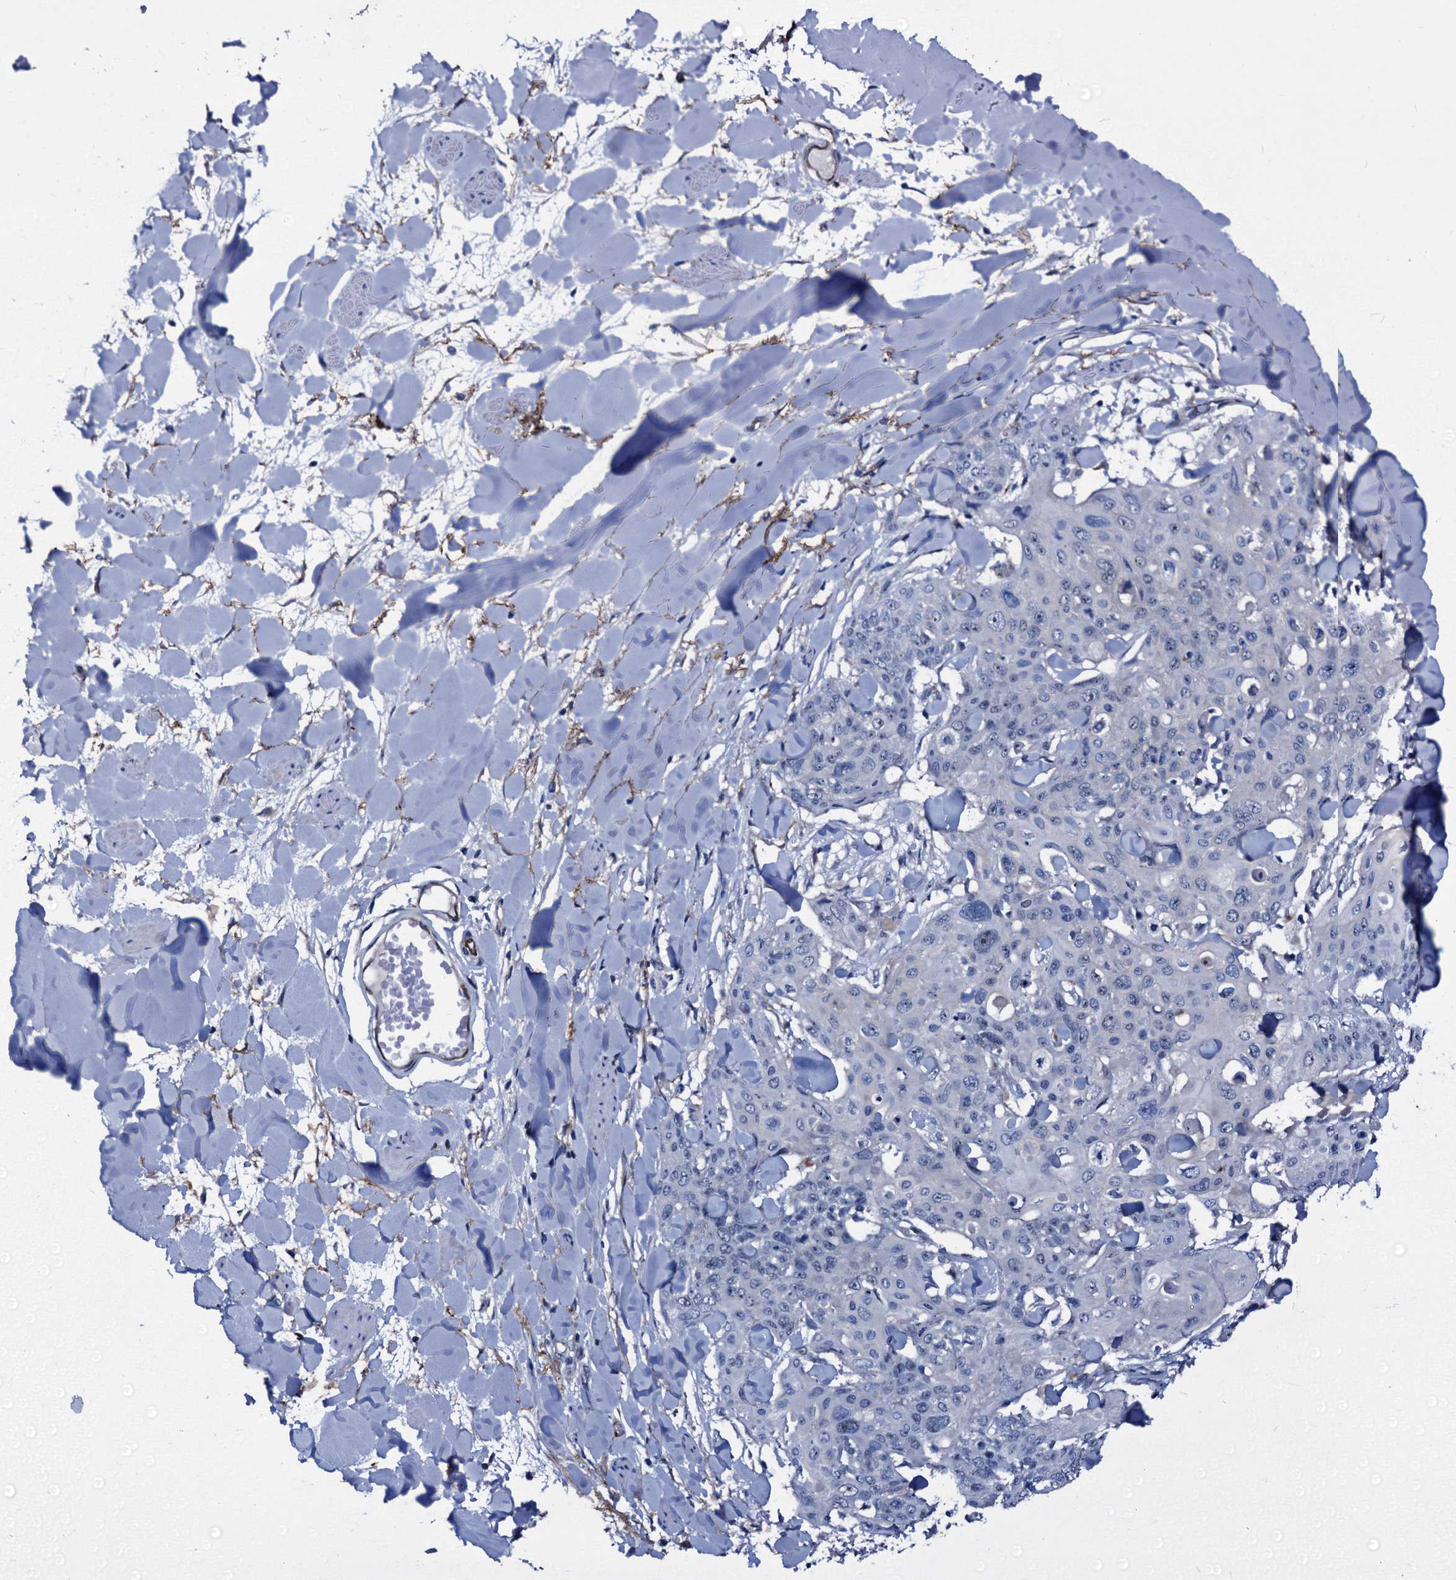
{"staining": {"intensity": "negative", "quantity": "none", "location": "none"}, "tissue": "skin cancer", "cell_type": "Tumor cells", "image_type": "cancer", "snomed": [{"axis": "morphology", "description": "Squamous cell carcinoma, NOS"}, {"axis": "topography", "description": "Skin"}, {"axis": "topography", "description": "Vulva"}], "caption": "Tumor cells are negative for brown protein staining in skin cancer. The staining was performed using DAB (3,3'-diaminobenzidine) to visualize the protein expression in brown, while the nuclei were stained in blue with hematoxylin (Magnification: 20x).", "gene": "EMG1", "patient": {"sex": "female", "age": 85}}